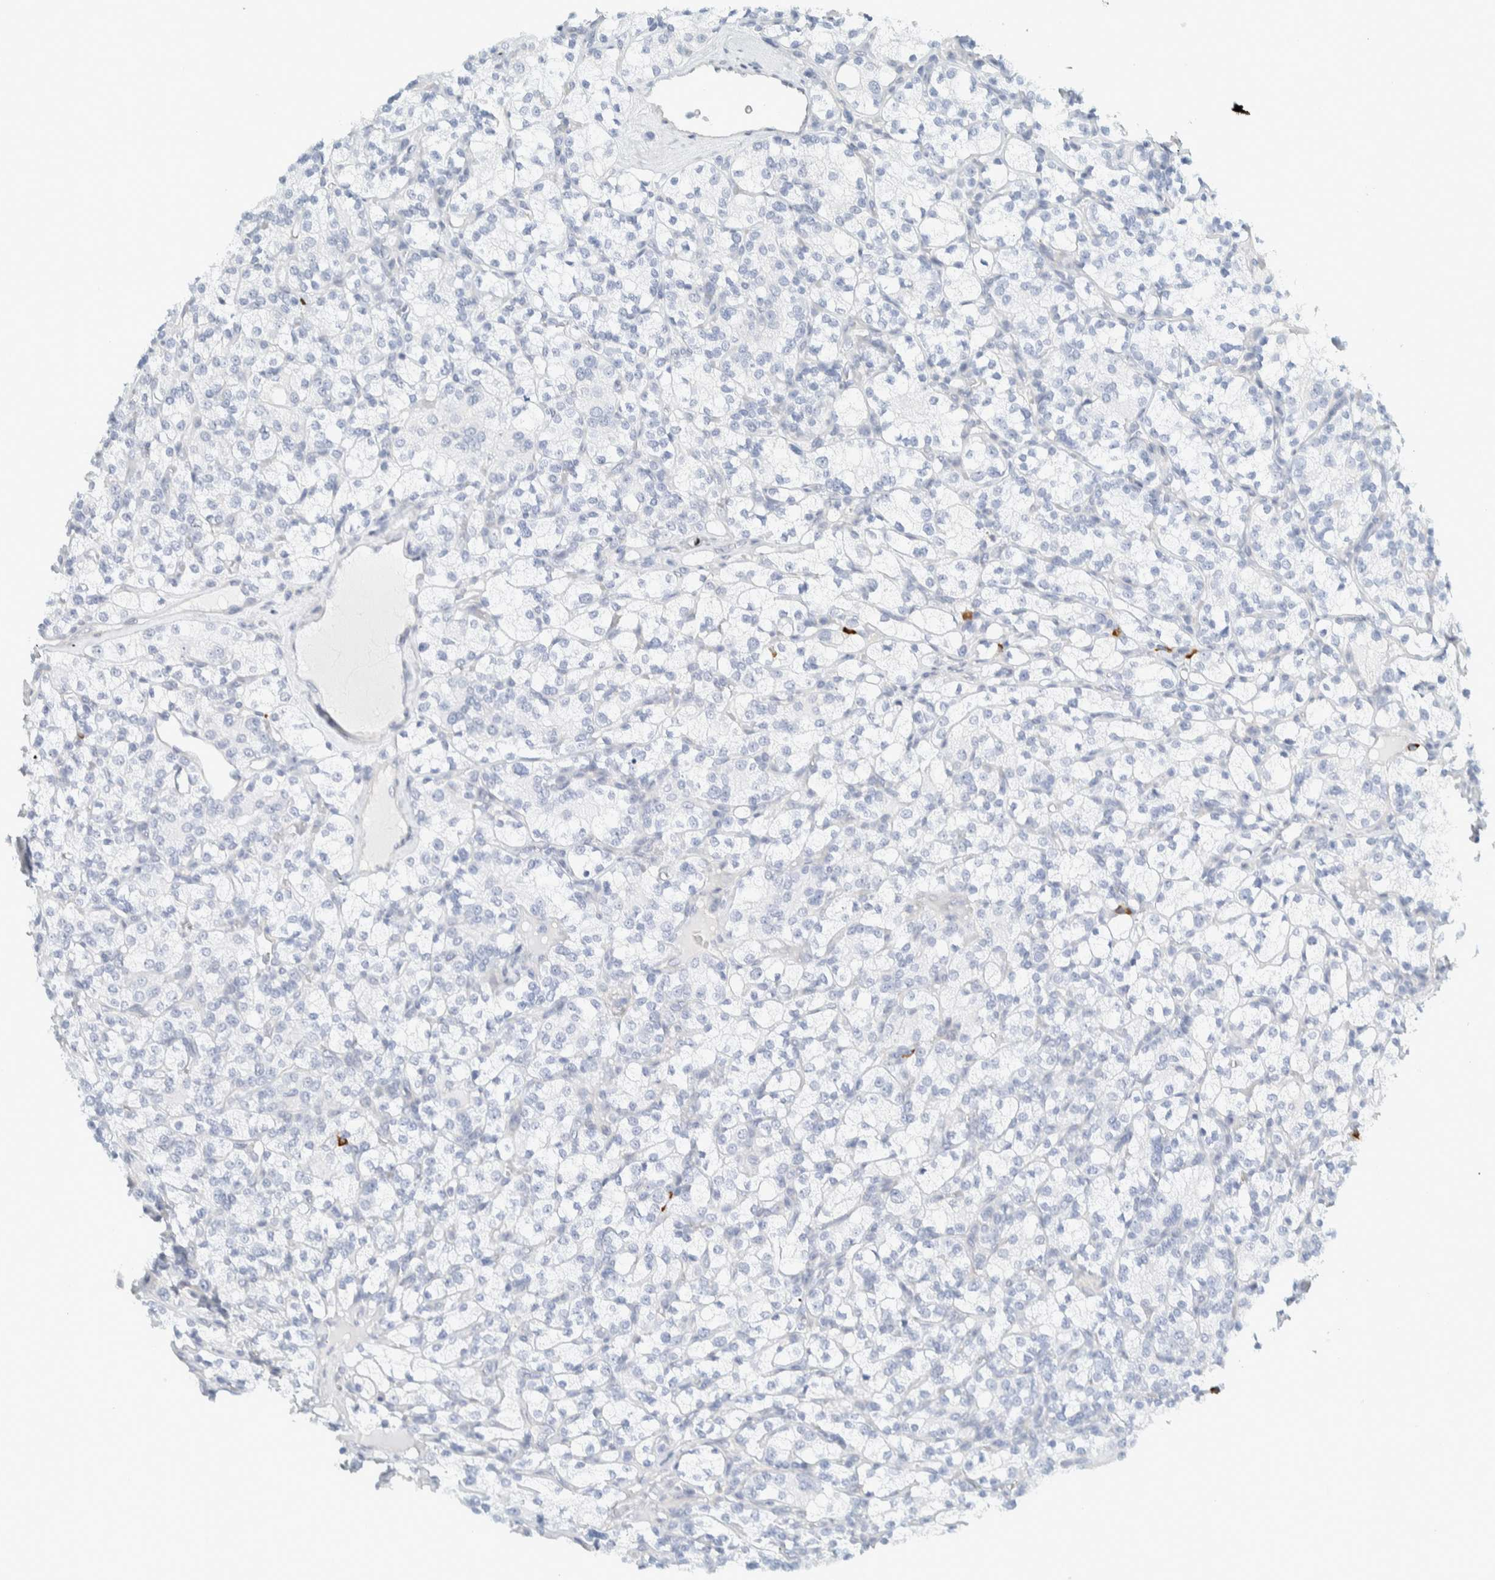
{"staining": {"intensity": "negative", "quantity": "none", "location": "none"}, "tissue": "renal cancer", "cell_type": "Tumor cells", "image_type": "cancer", "snomed": [{"axis": "morphology", "description": "Adenocarcinoma, NOS"}, {"axis": "topography", "description": "Kidney"}], "caption": "High power microscopy photomicrograph of an immunohistochemistry (IHC) histopathology image of renal cancer, revealing no significant positivity in tumor cells. (Brightfield microscopy of DAB (3,3'-diaminobenzidine) IHC at high magnification).", "gene": "ARHGAP27", "patient": {"sex": "male", "age": 77}}